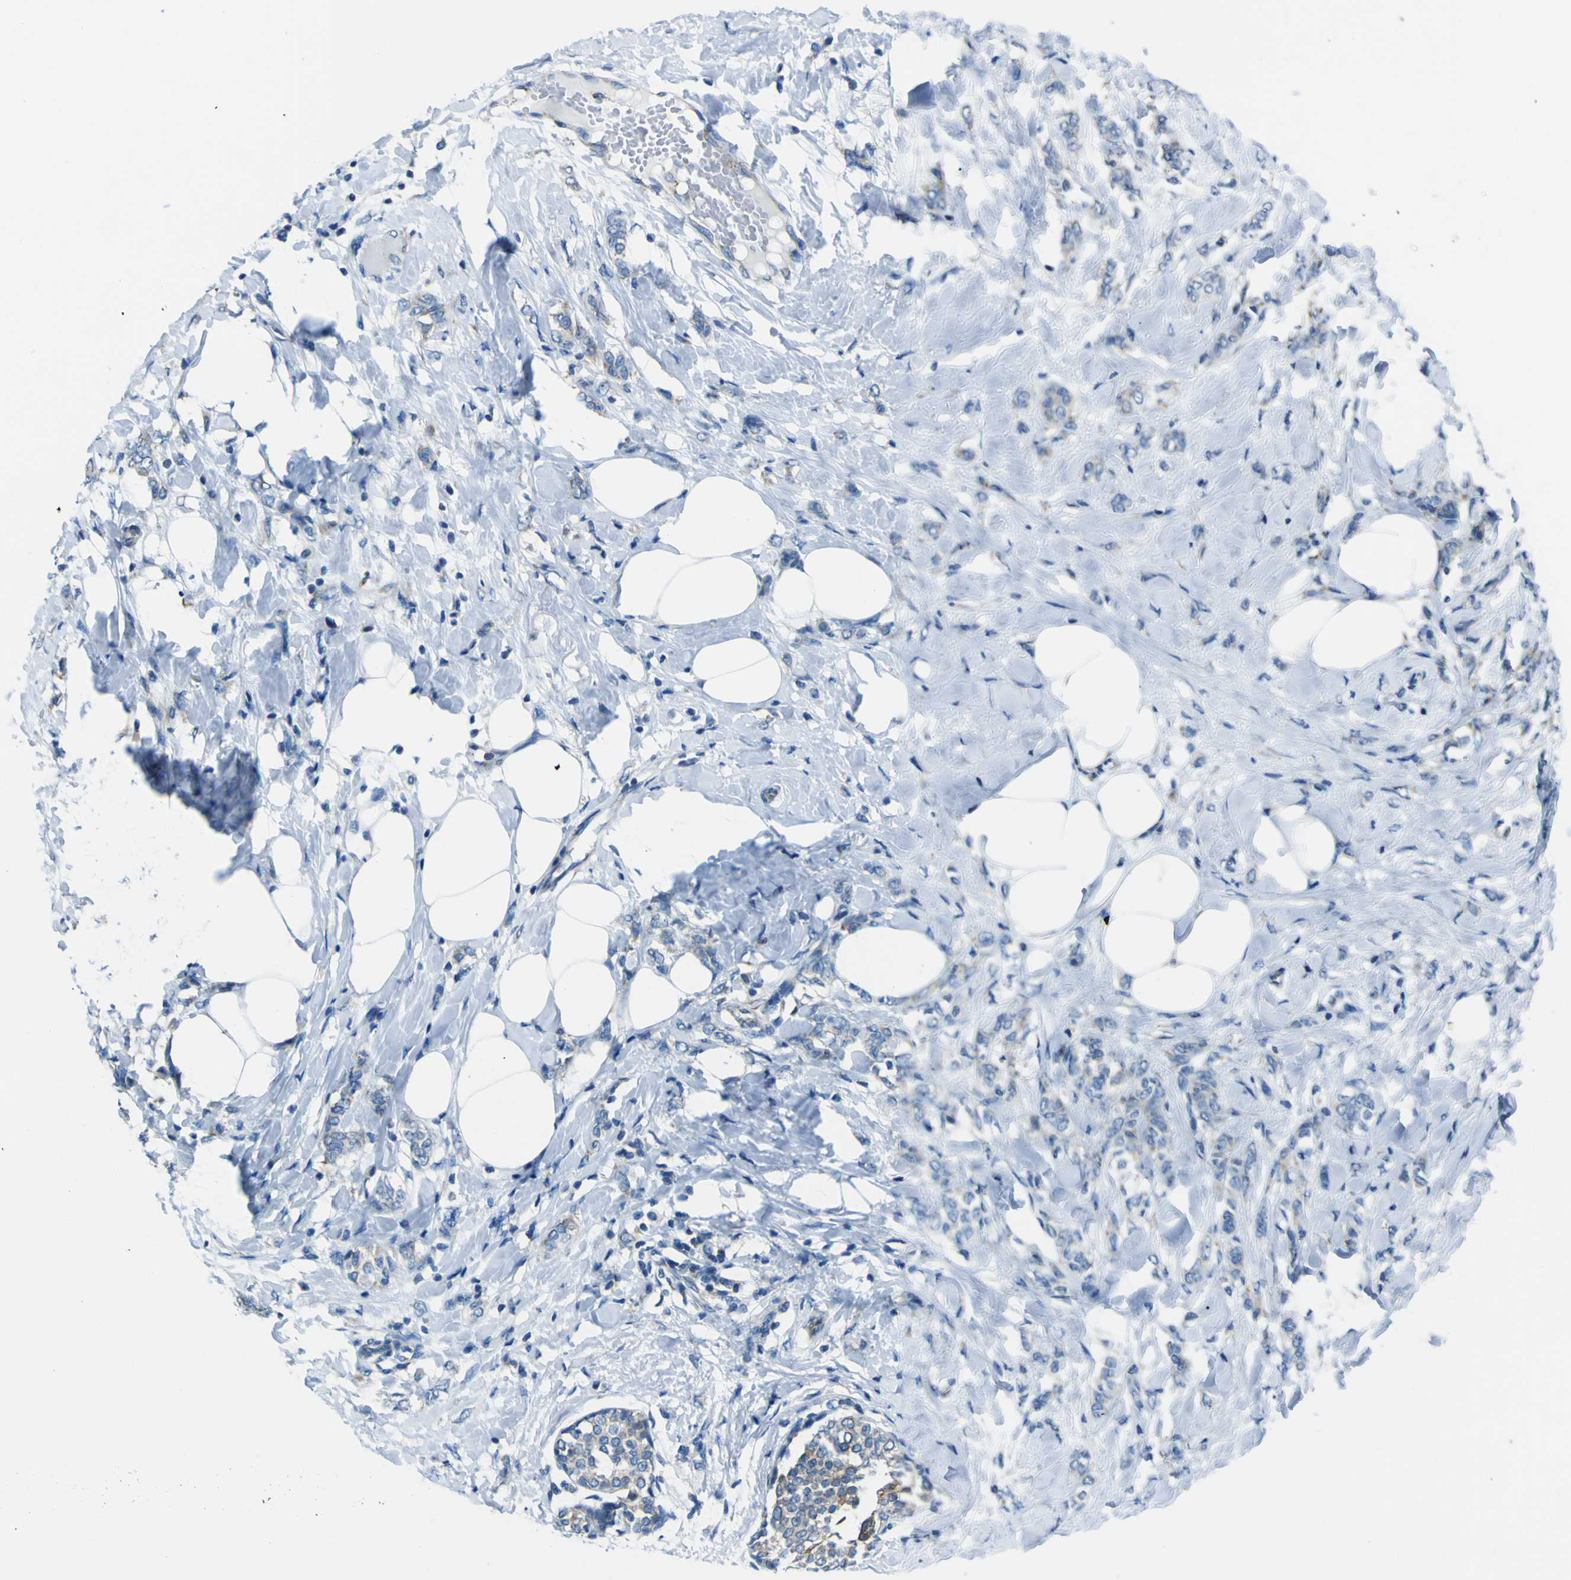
{"staining": {"intensity": "weak", "quantity": "25%-75%", "location": "cytoplasmic/membranous"}, "tissue": "breast cancer", "cell_type": "Tumor cells", "image_type": "cancer", "snomed": [{"axis": "morphology", "description": "Lobular carcinoma, in situ"}, {"axis": "morphology", "description": "Lobular carcinoma"}, {"axis": "topography", "description": "Breast"}], "caption": "A micrograph of breast cancer (lobular carcinoma) stained for a protein reveals weak cytoplasmic/membranous brown staining in tumor cells.", "gene": "STIM1", "patient": {"sex": "female", "age": 41}}